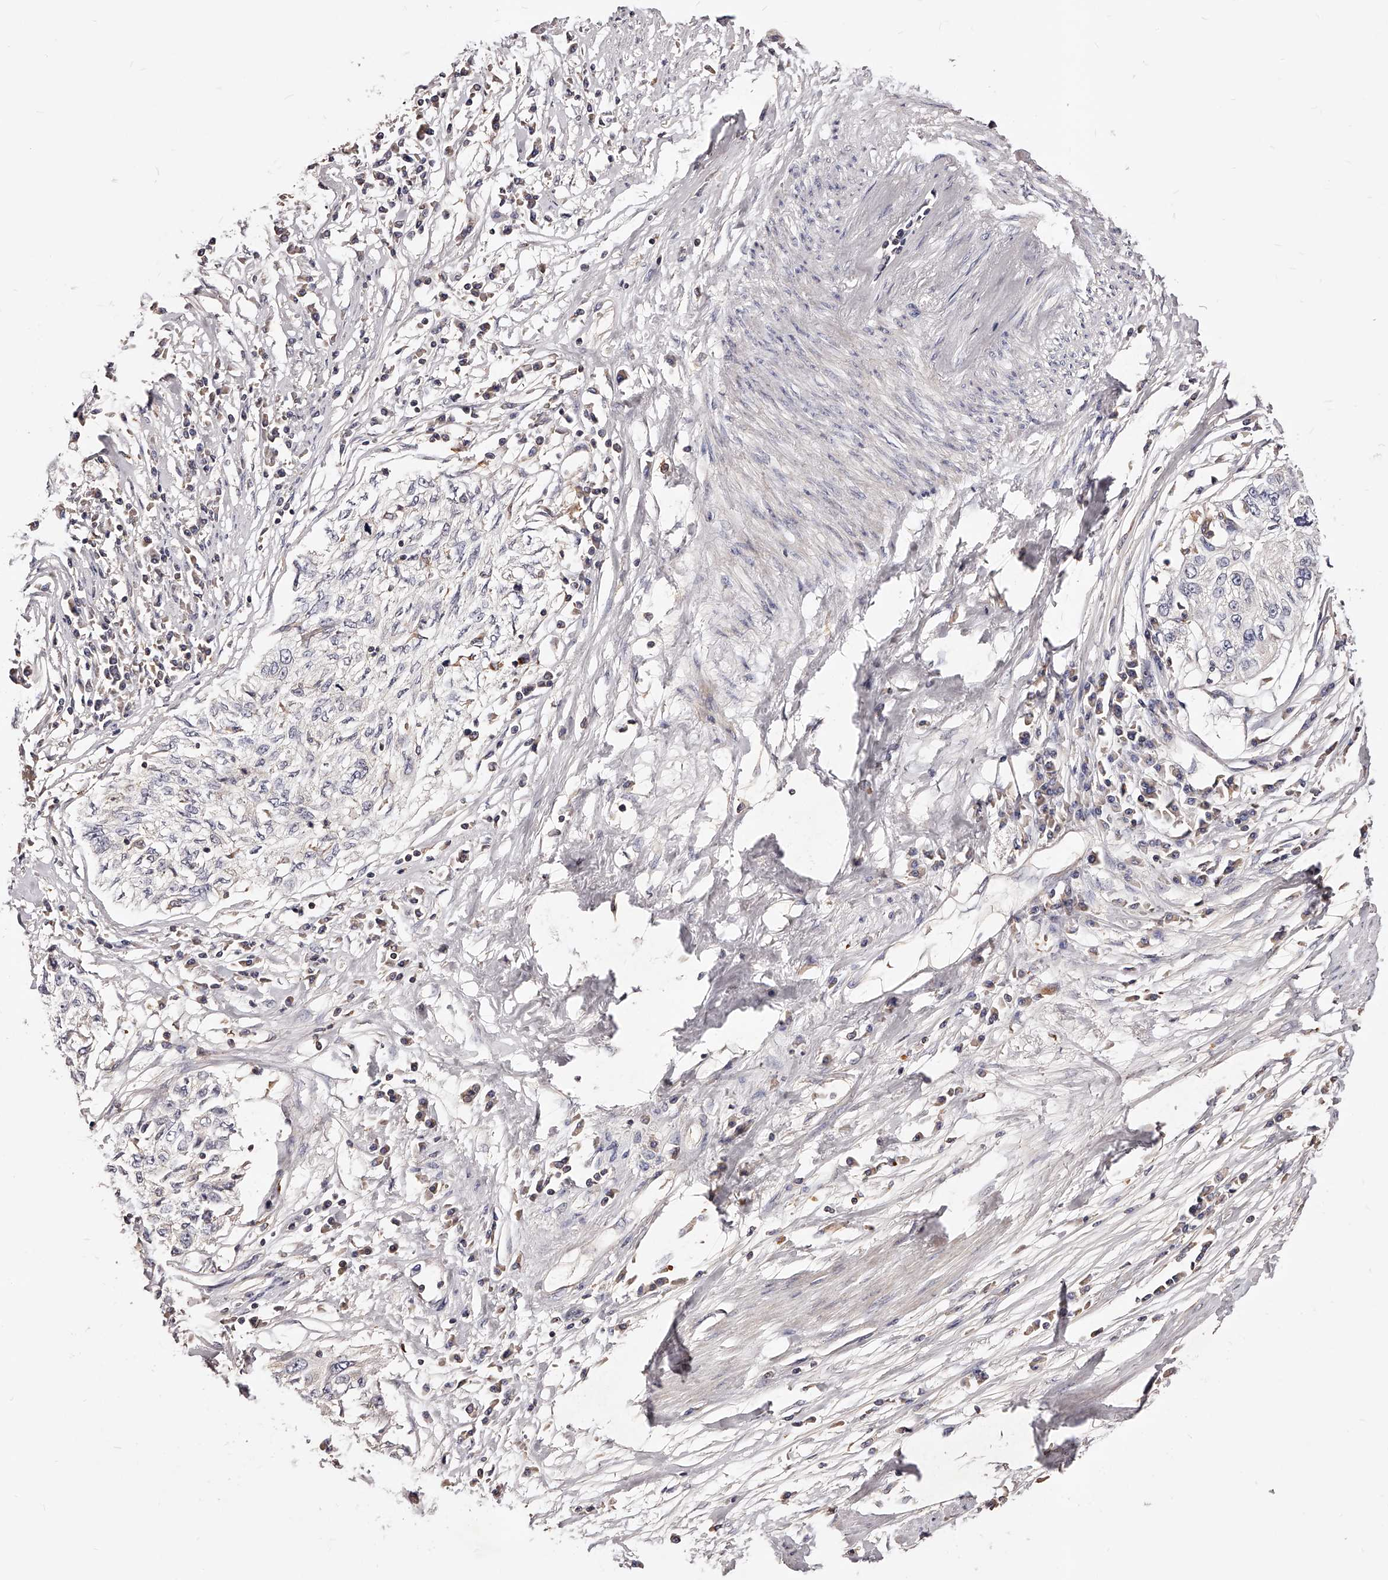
{"staining": {"intensity": "negative", "quantity": "none", "location": "none"}, "tissue": "cervical cancer", "cell_type": "Tumor cells", "image_type": "cancer", "snomed": [{"axis": "morphology", "description": "Squamous cell carcinoma, NOS"}, {"axis": "topography", "description": "Cervix"}], "caption": "A histopathology image of human squamous cell carcinoma (cervical) is negative for staining in tumor cells. The staining is performed using DAB brown chromogen with nuclei counter-stained in using hematoxylin.", "gene": "PHACTR1", "patient": {"sex": "female", "age": 57}}